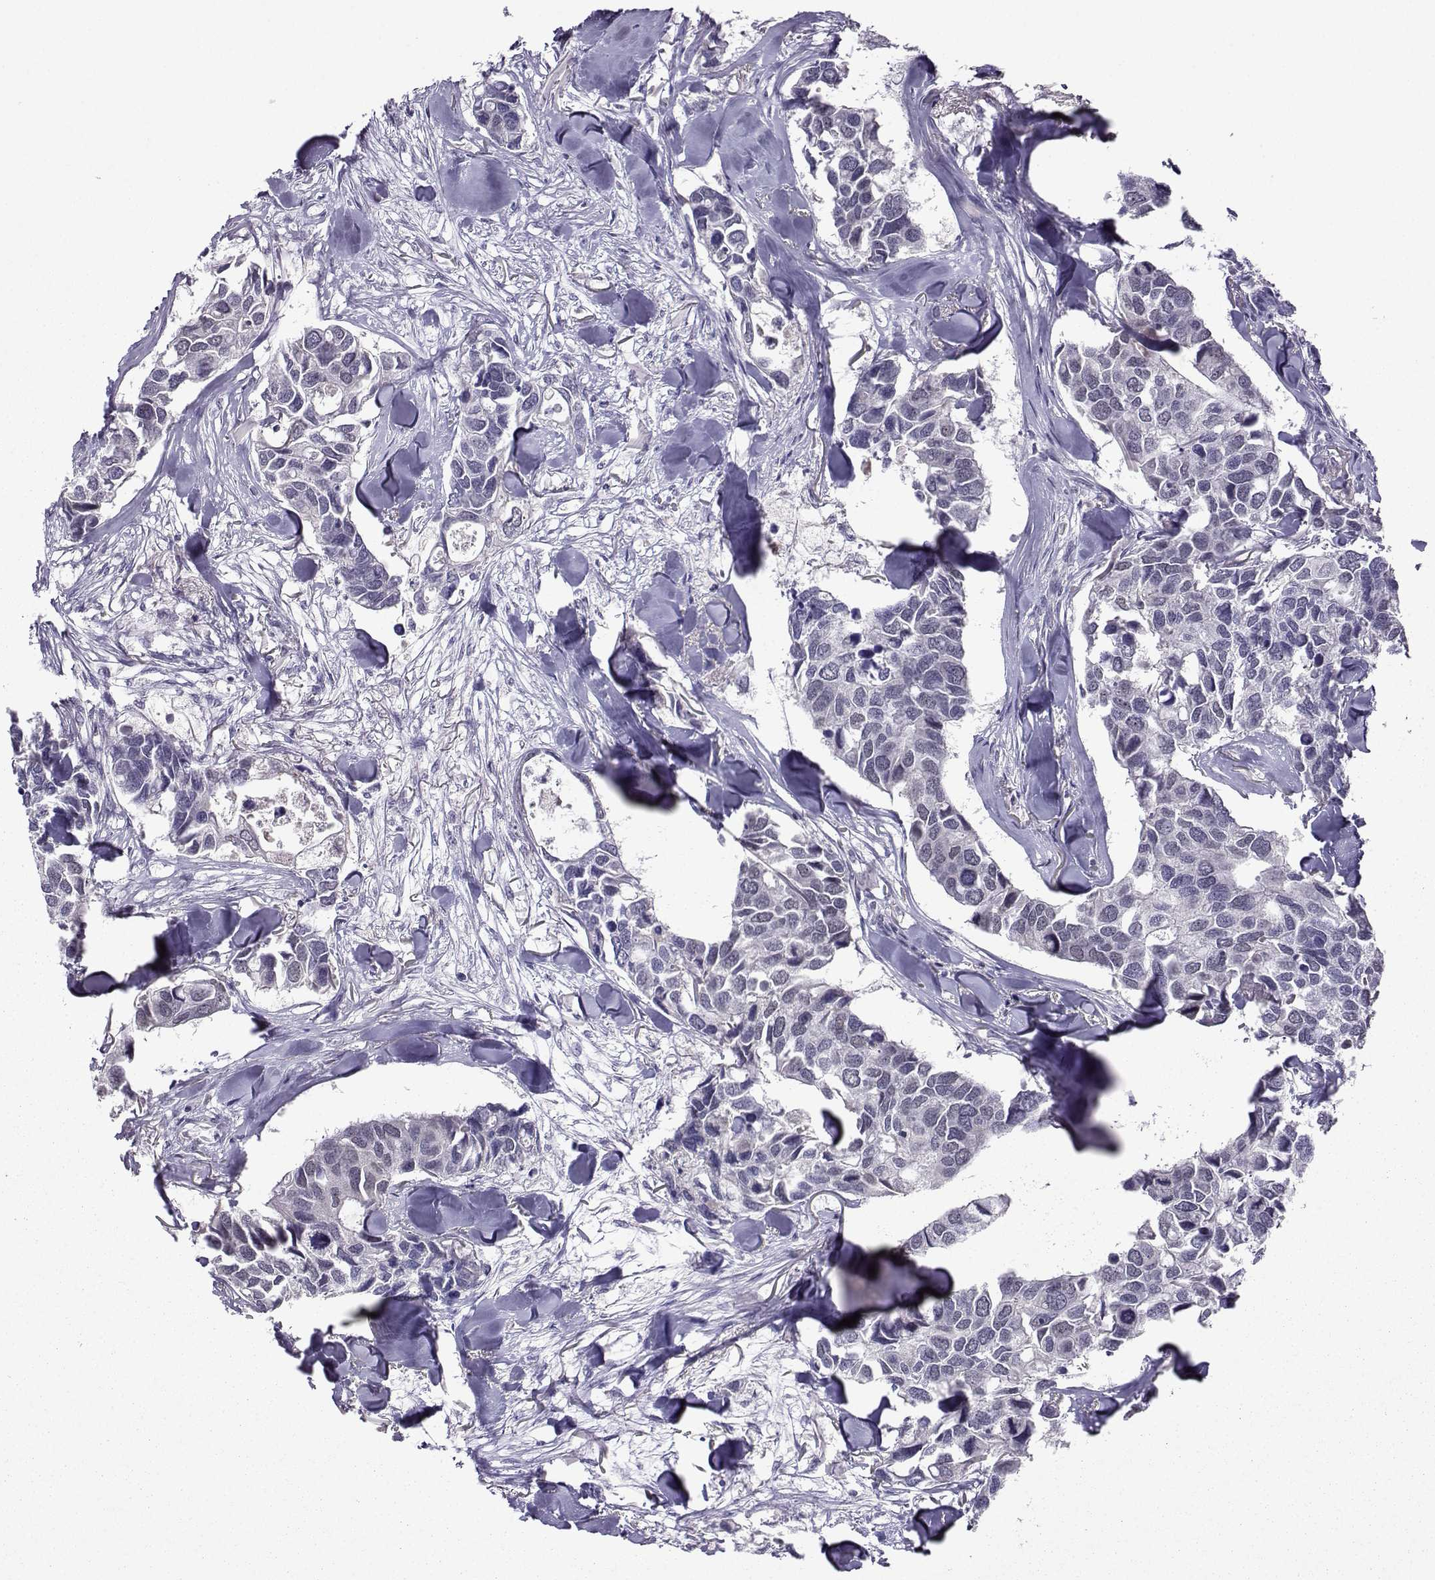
{"staining": {"intensity": "negative", "quantity": "none", "location": "none"}, "tissue": "breast cancer", "cell_type": "Tumor cells", "image_type": "cancer", "snomed": [{"axis": "morphology", "description": "Duct carcinoma"}, {"axis": "topography", "description": "Breast"}], "caption": "This is an immunohistochemistry photomicrograph of breast cancer (intraductal carcinoma). There is no staining in tumor cells.", "gene": "DDX20", "patient": {"sex": "female", "age": 83}}